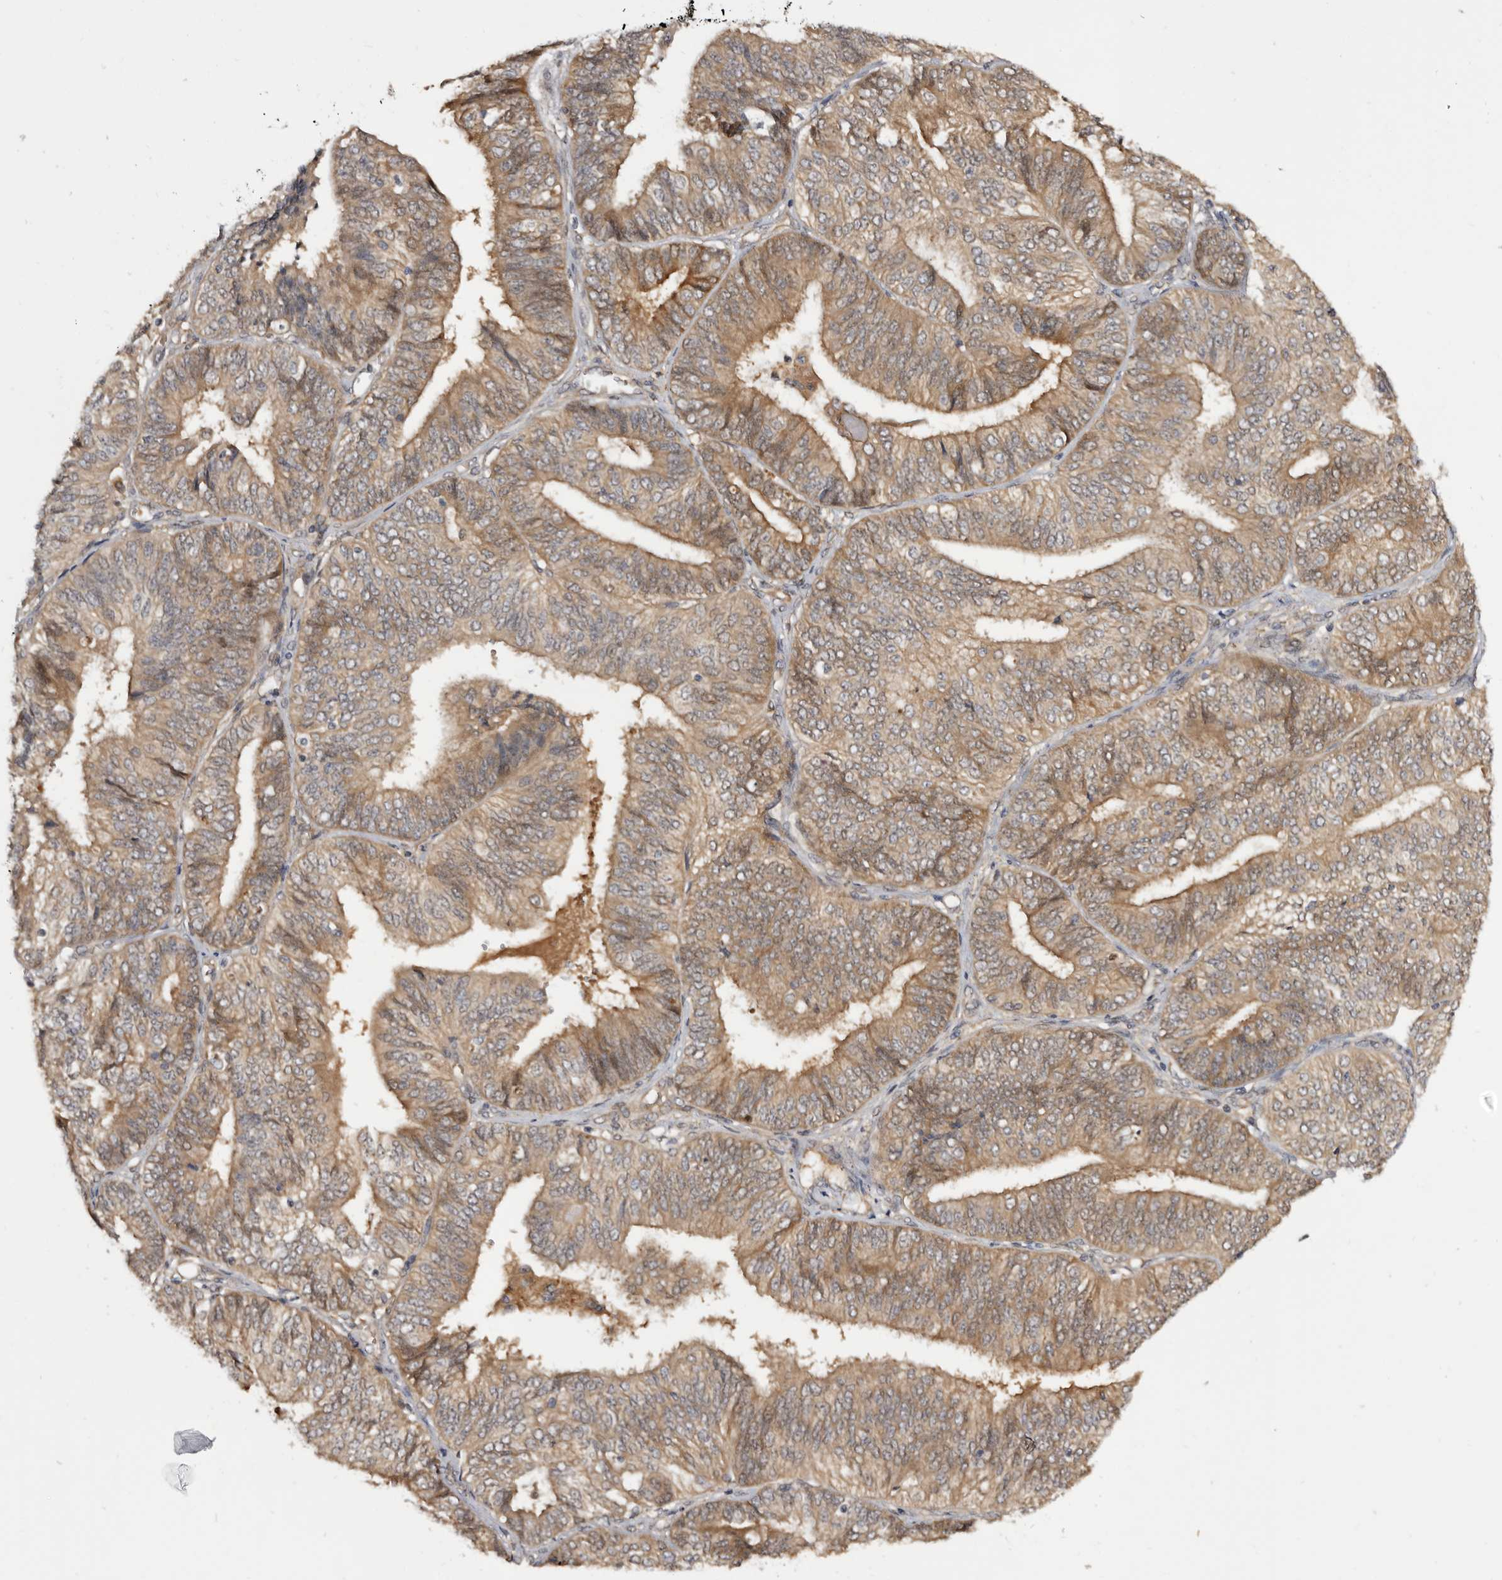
{"staining": {"intensity": "weak", "quantity": ">75%", "location": "cytoplasmic/membranous"}, "tissue": "endometrial cancer", "cell_type": "Tumor cells", "image_type": "cancer", "snomed": [{"axis": "morphology", "description": "Adenocarcinoma, NOS"}, {"axis": "topography", "description": "Endometrium"}], "caption": "Protein staining shows weak cytoplasmic/membranous expression in approximately >75% of tumor cells in adenocarcinoma (endometrial).", "gene": "INAVA", "patient": {"sex": "female", "age": 58}}